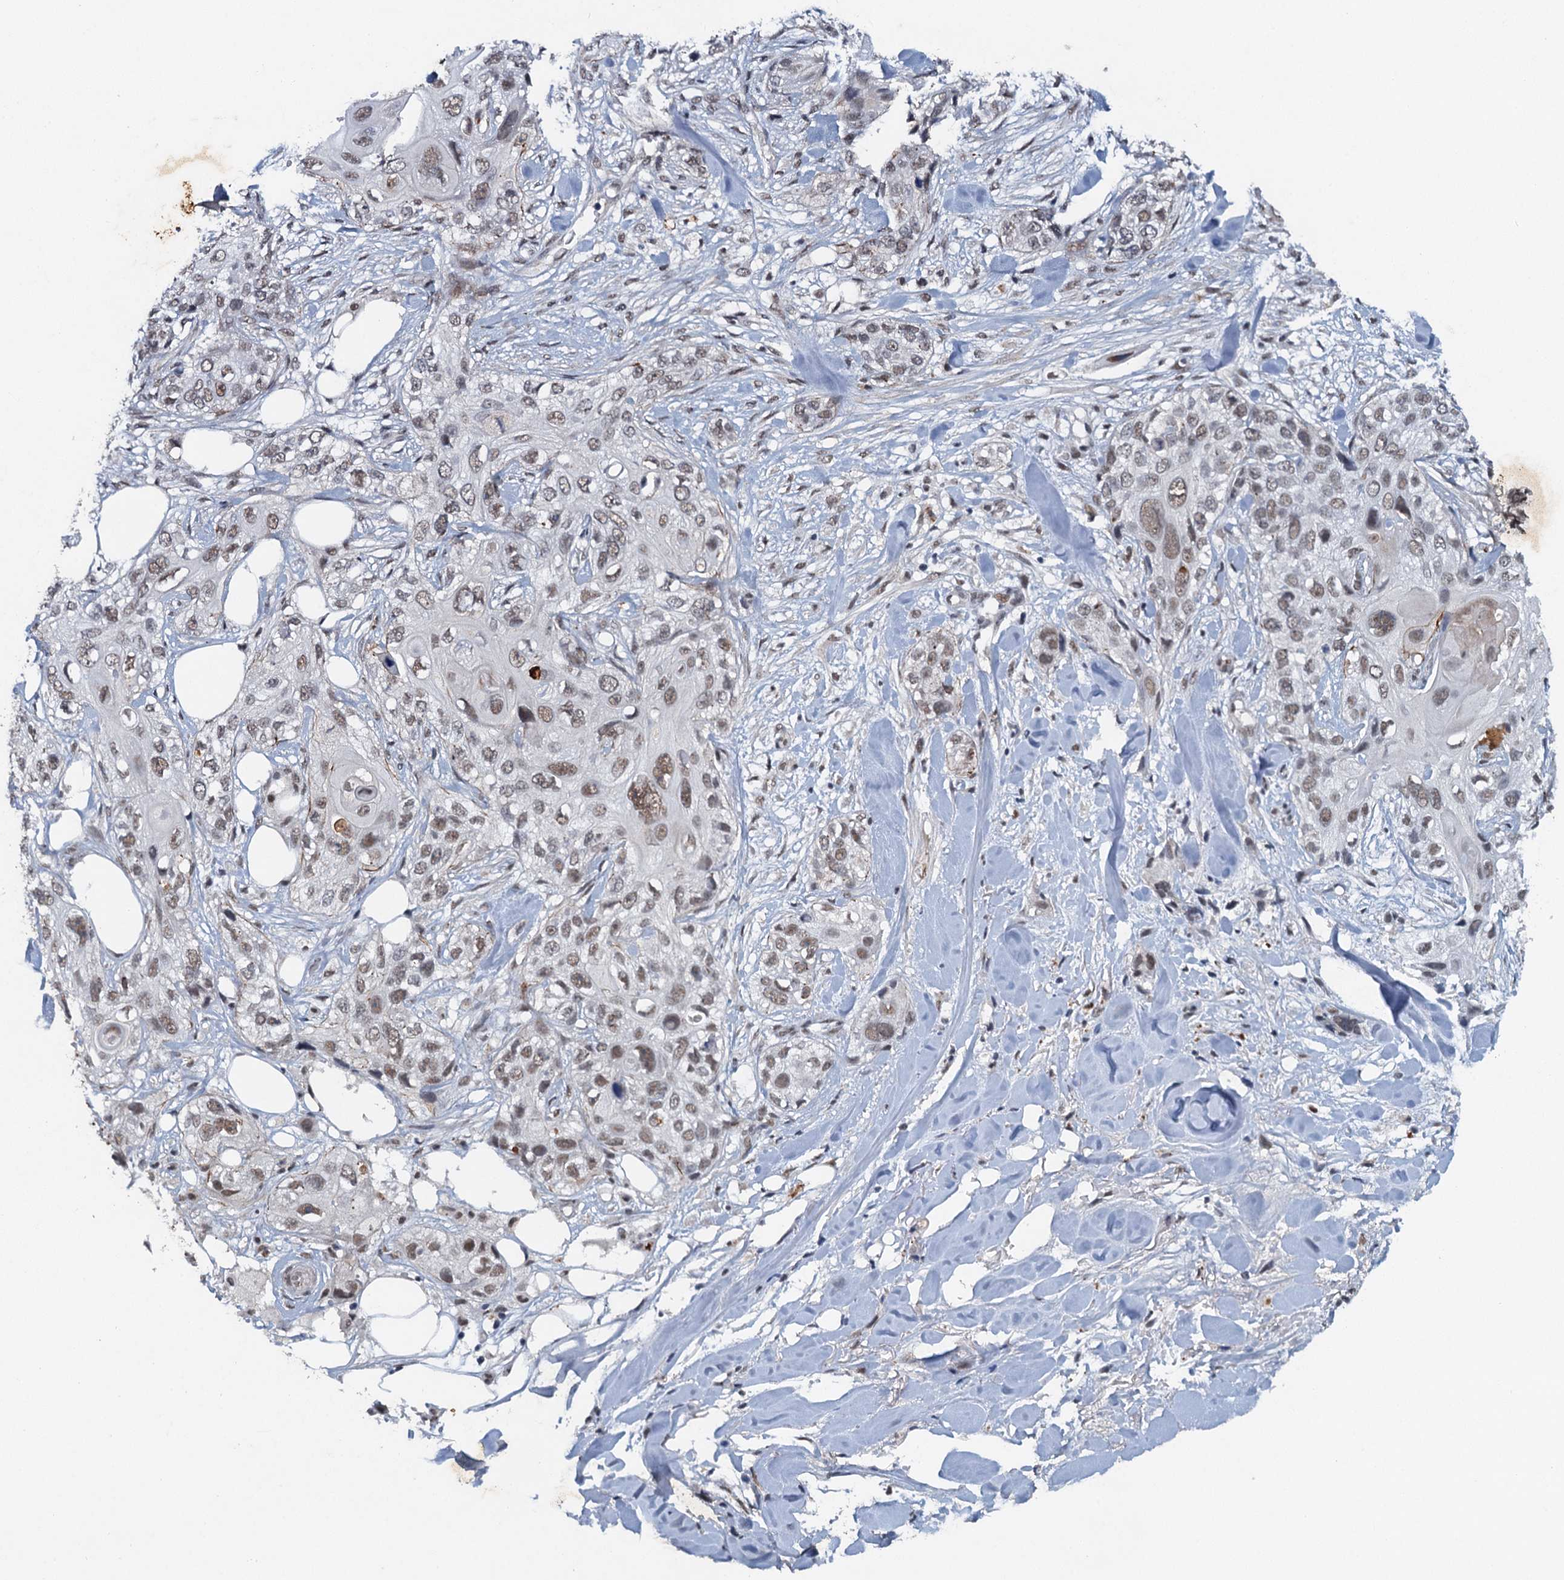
{"staining": {"intensity": "moderate", "quantity": ">75%", "location": "nuclear"}, "tissue": "skin cancer", "cell_type": "Tumor cells", "image_type": "cancer", "snomed": [{"axis": "morphology", "description": "Normal tissue, NOS"}, {"axis": "morphology", "description": "Squamous cell carcinoma, NOS"}, {"axis": "topography", "description": "Skin"}], "caption": "Approximately >75% of tumor cells in skin squamous cell carcinoma display moderate nuclear protein expression as visualized by brown immunohistochemical staining.", "gene": "CSTF3", "patient": {"sex": "male", "age": 72}}